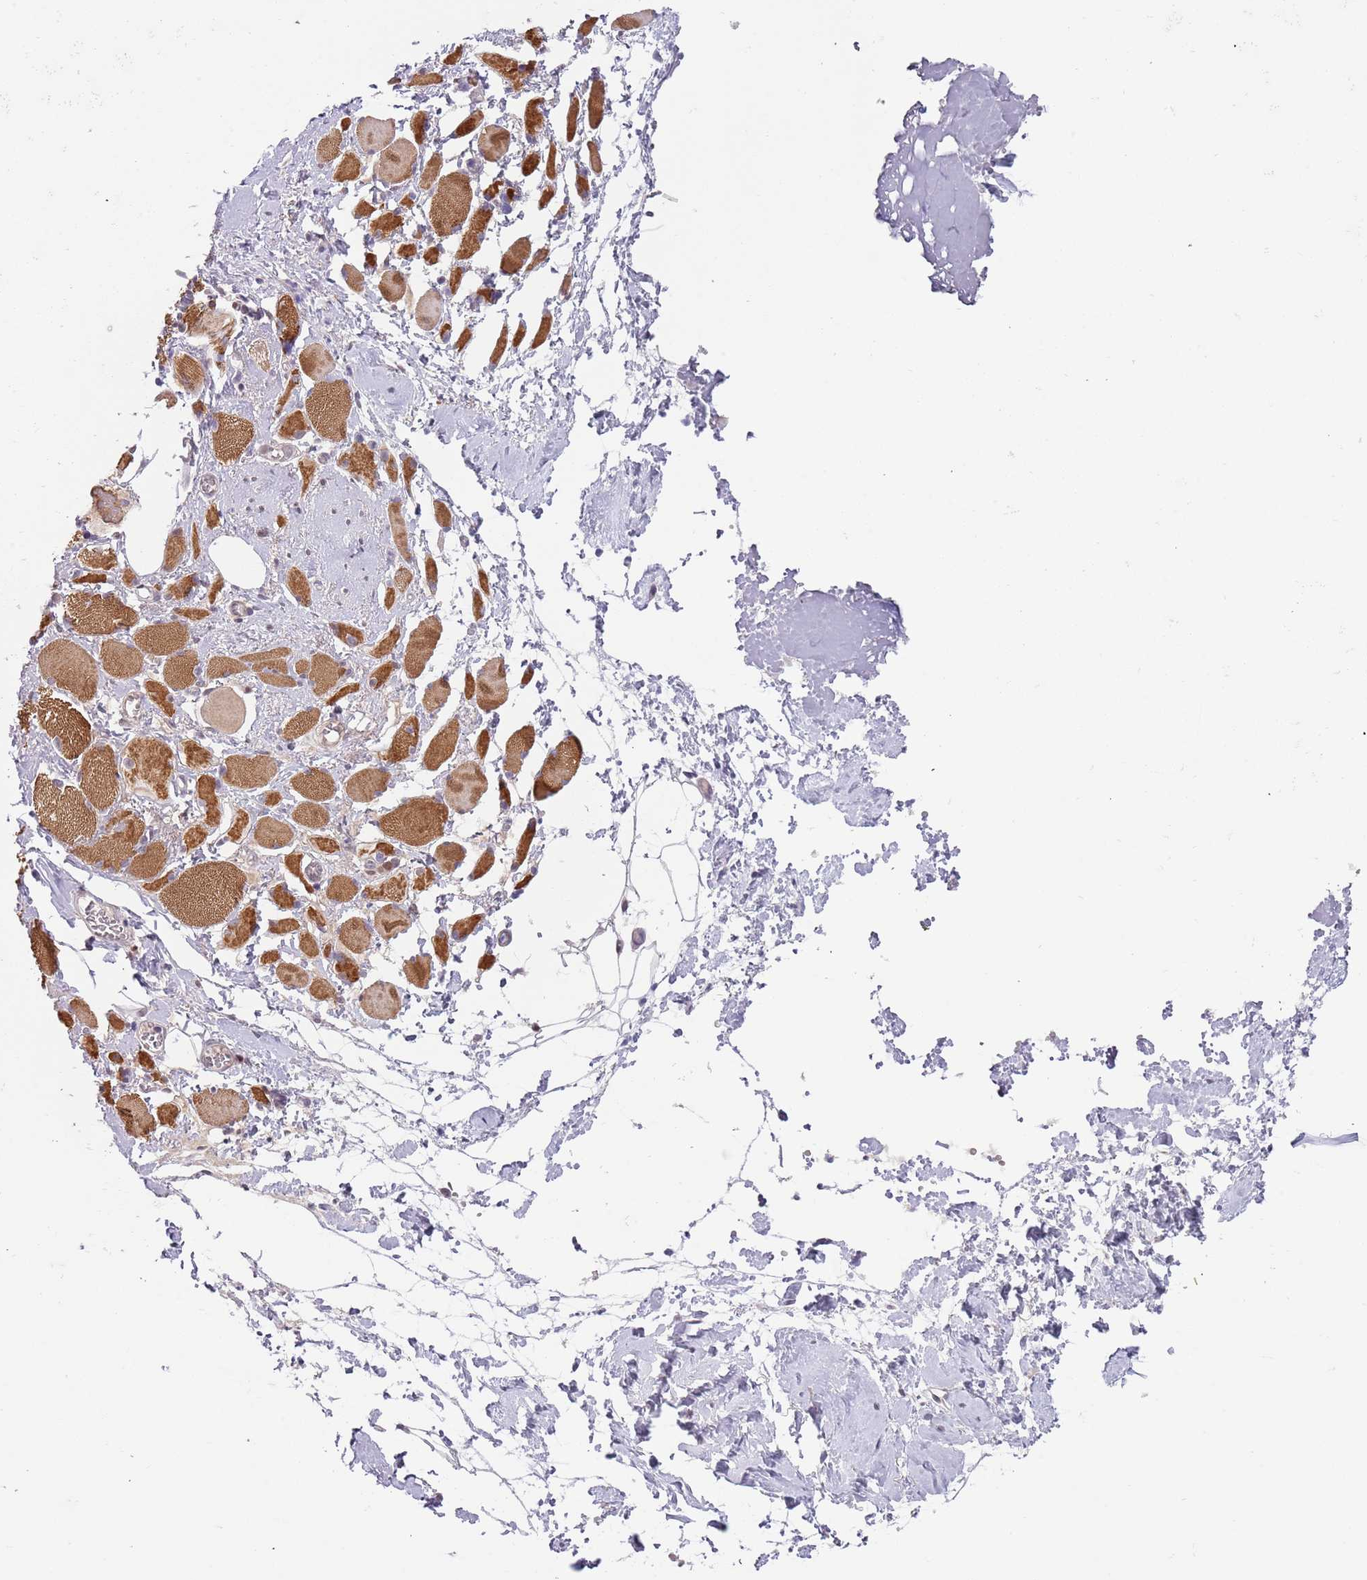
{"staining": {"intensity": "moderate", "quantity": "25%-75%", "location": "cytoplasmic/membranous,nuclear"}, "tissue": "skeletal muscle", "cell_type": "Myocytes", "image_type": "normal", "snomed": [{"axis": "morphology", "description": "Normal tissue, NOS"}, {"axis": "morphology", "description": "Basal cell carcinoma"}, {"axis": "topography", "description": "Skeletal muscle"}], "caption": "Immunohistochemical staining of unremarkable skeletal muscle exhibits medium levels of moderate cytoplasmic/membranous,nuclear positivity in approximately 25%-75% of myocytes. Ihc stains the protein in brown and the nuclei are stained blue.", "gene": "RMND5B", "patient": {"sex": "female", "age": 64}}